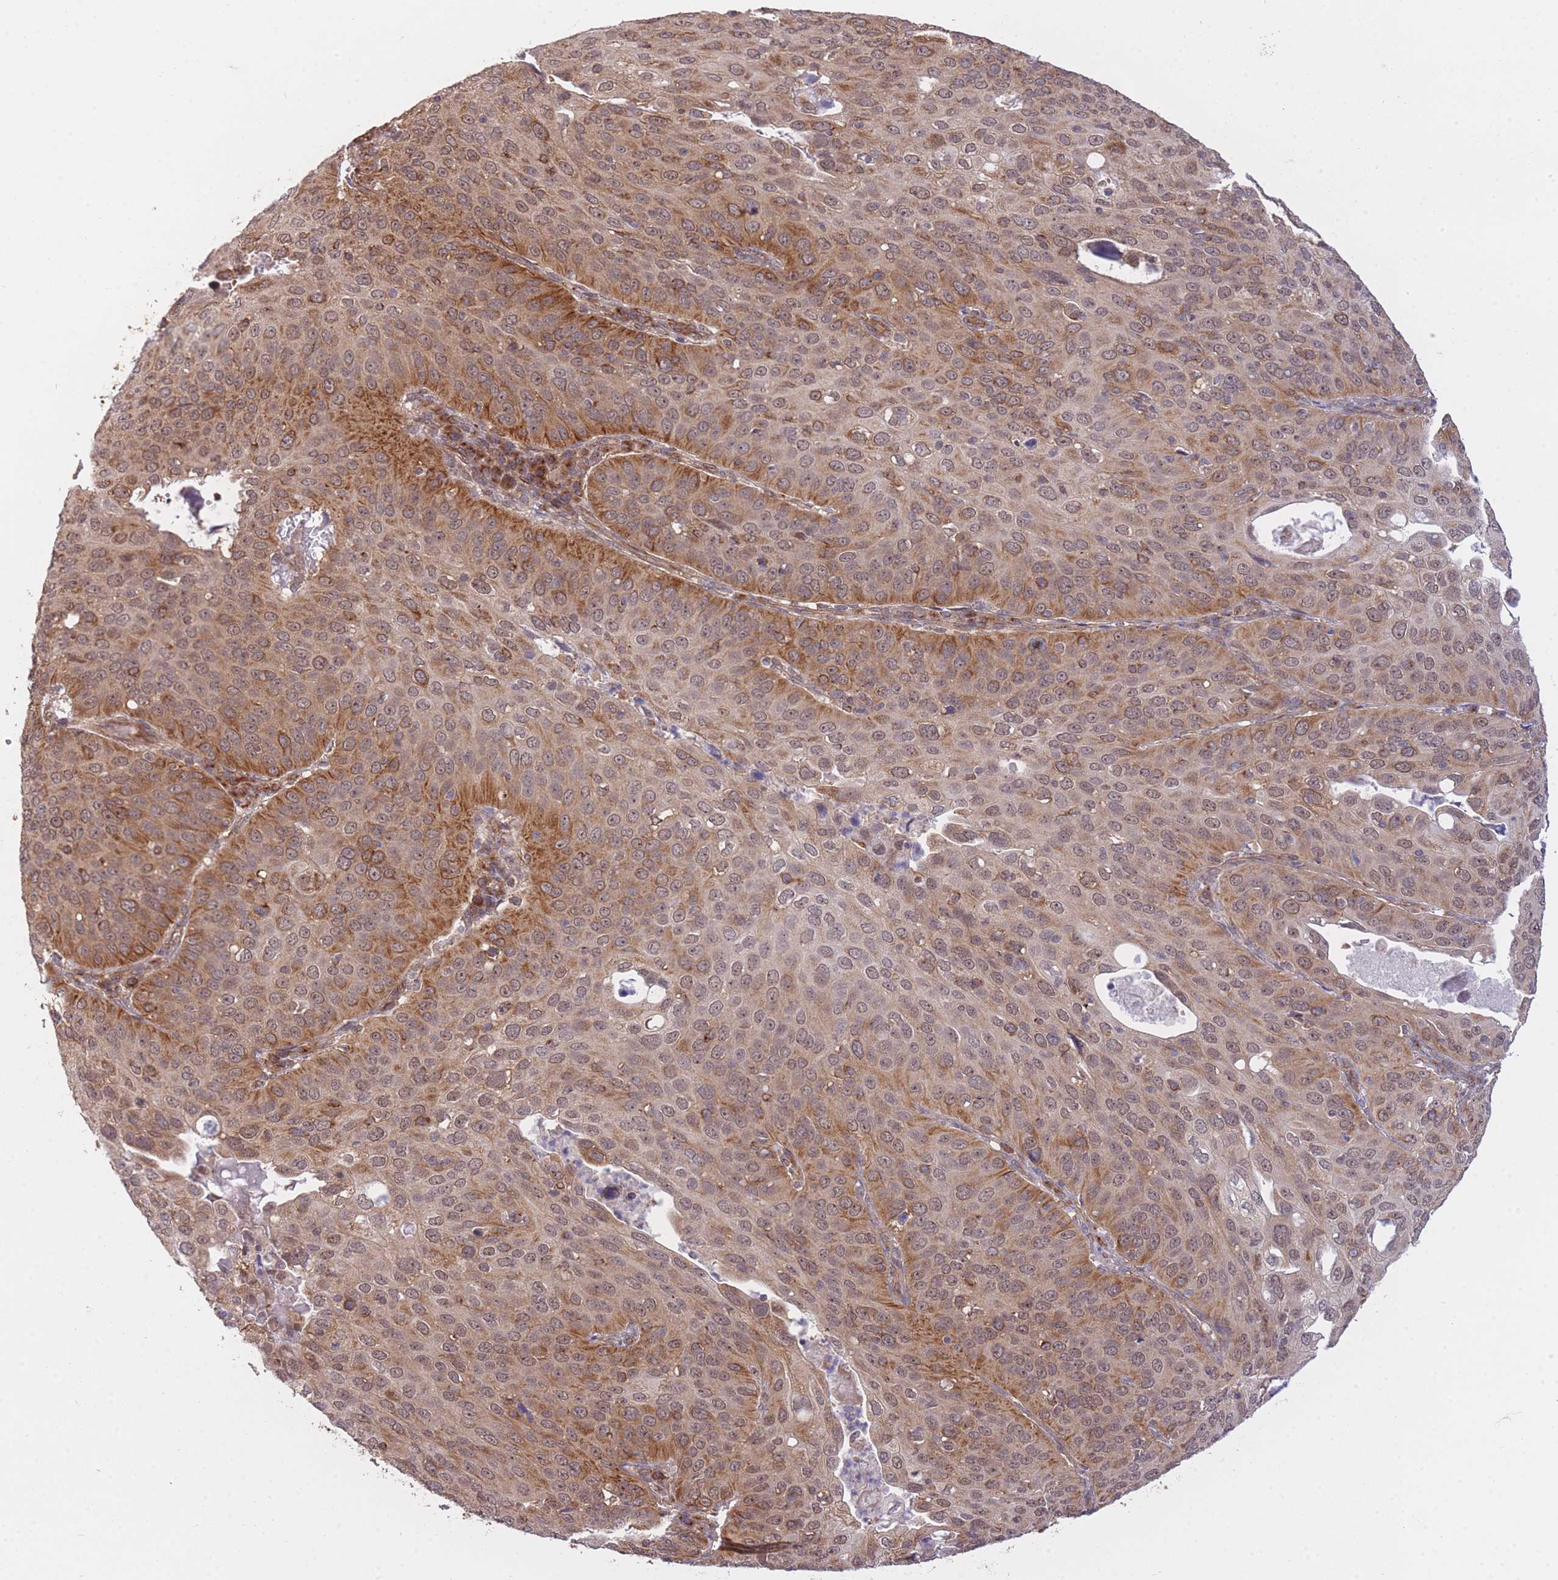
{"staining": {"intensity": "moderate", "quantity": "25%-75%", "location": "cytoplasmic/membranous"}, "tissue": "cervical cancer", "cell_type": "Tumor cells", "image_type": "cancer", "snomed": [{"axis": "morphology", "description": "Squamous cell carcinoma, NOS"}, {"axis": "topography", "description": "Cervix"}], "caption": "An image of cervical cancer (squamous cell carcinoma) stained for a protein exhibits moderate cytoplasmic/membranous brown staining in tumor cells.", "gene": "EXOSC8", "patient": {"sex": "female", "age": 36}}